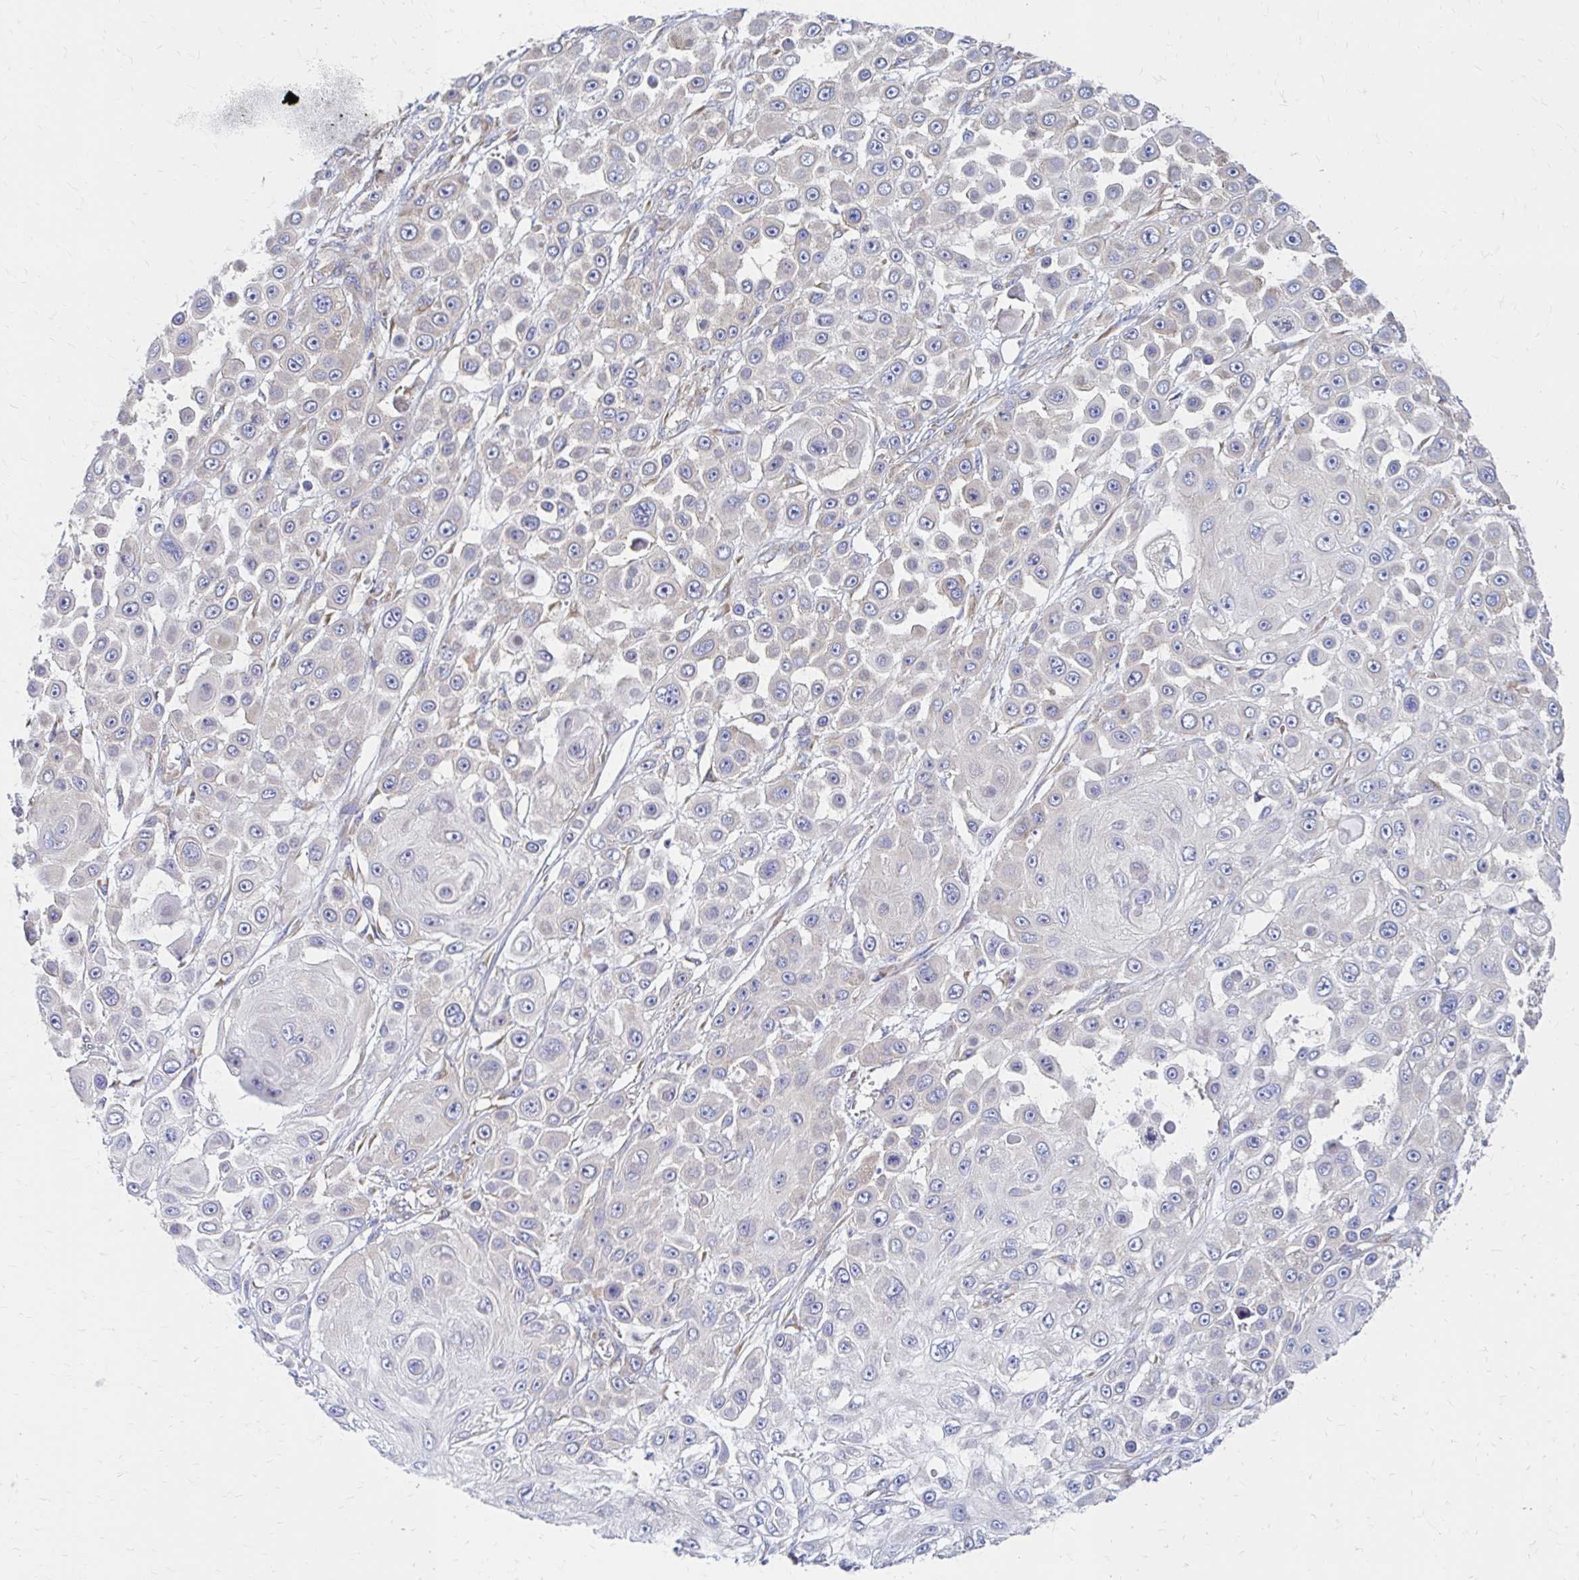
{"staining": {"intensity": "negative", "quantity": "none", "location": "none"}, "tissue": "skin cancer", "cell_type": "Tumor cells", "image_type": "cancer", "snomed": [{"axis": "morphology", "description": "Squamous cell carcinoma, NOS"}, {"axis": "topography", "description": "Skin"}], "caption": "The photomicrograph displays no significant expression in tumor cells of skin squamous cell carcinoma.", "gene": "RPL27A", "patient": {"sex": "male", "age": 67}}